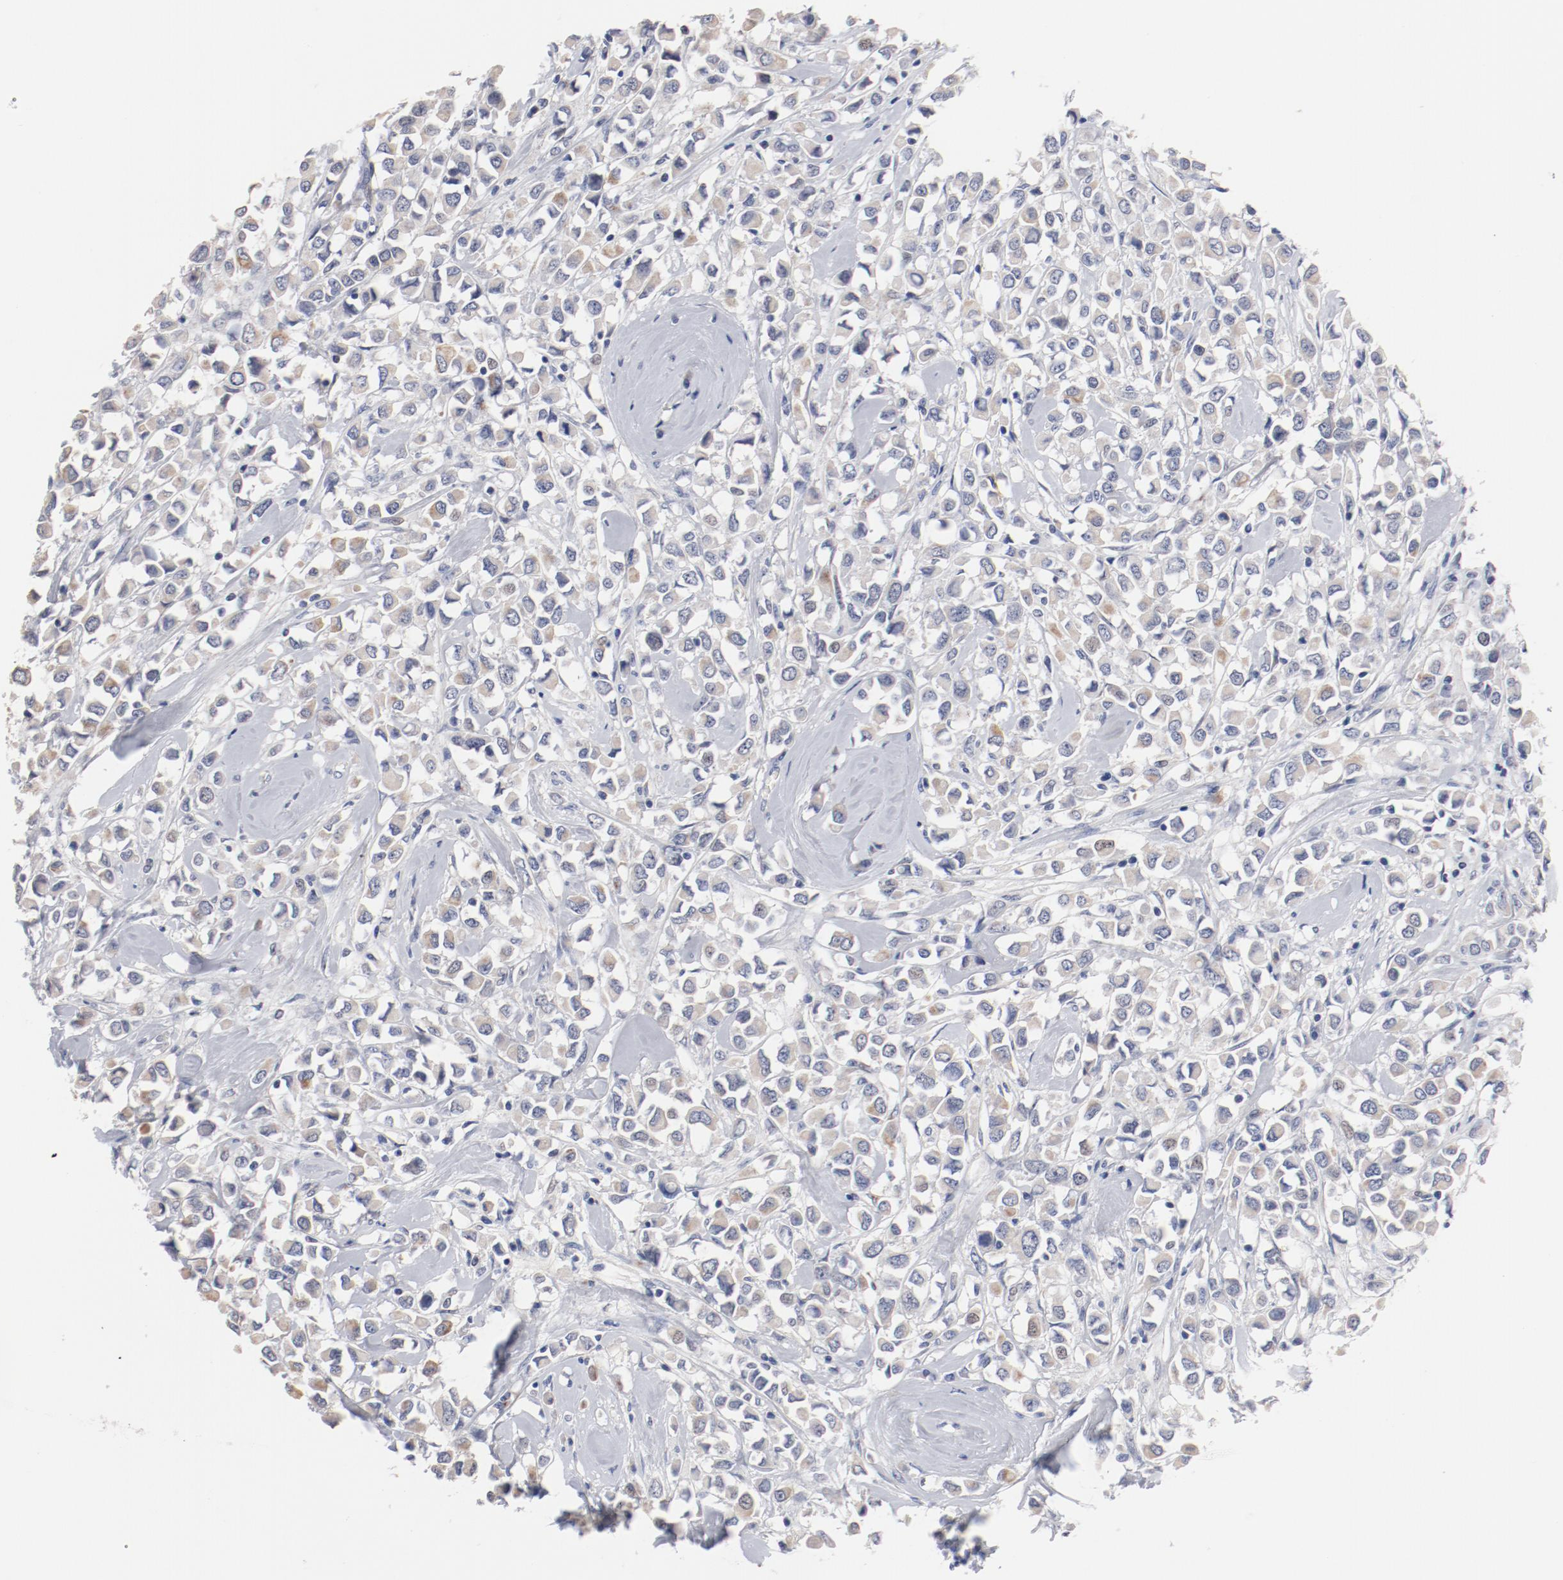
{"staining": {"intensity": "weak", "quantity": ">75%", "location": "cytoplasmic/membranous"}, "tissue": "breast cancer", "cell_type": "Tumor cells", "image_type": "cancer", "snomed": [{"axis": "morphology", "description": "Duct carcinoma"}, {"axis": "topography", "description": "Breast"}], "caption": "Protein expression analysis of breast cancer (invasive ductal carcinoma) exhibits weak cytoplasmic/membranous expression in approximately >75% of tumor cells. Nuclei are stained in blue.", "gene": "GPR143", "patient": {"sex": "female", "age": 61}}